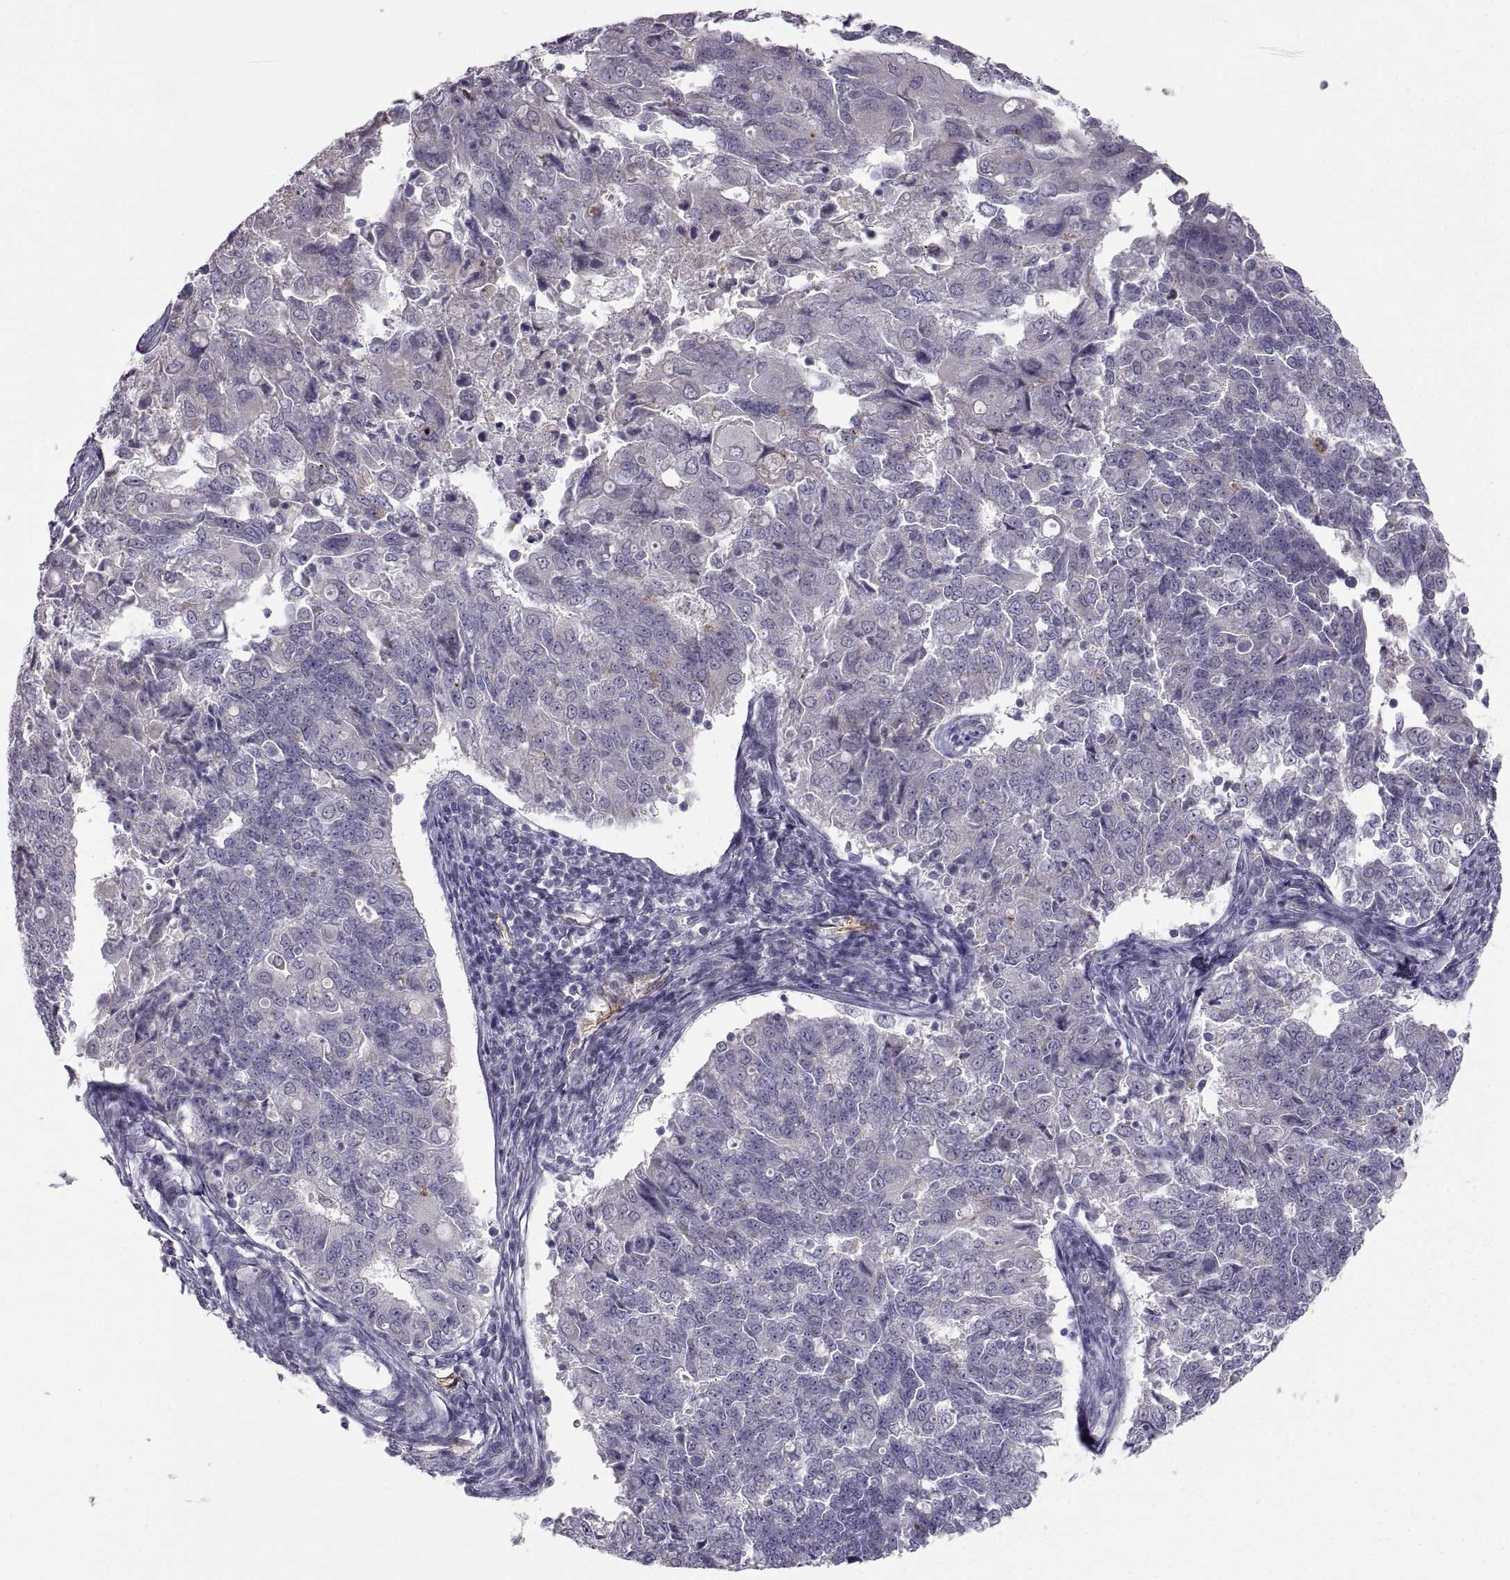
{"staining": {"intensity": "negative", "quantity": "none", "location": "none"}, "tissue": "endometrial cancer", "cell_type": "Tumor cells", "image_type": "cancer", "snomed": [{"axis": "morphology", "description": "Adenocarcinoma, NOS"}, {"axis": "topography", "description": "Endometrium"}], "caption": "An immunohistochemistry histopathology image of endometrial cancer (adenocarcinoma) is shown. There is no staining in tumor cells of endometrial cancer (adenocarcinoma).", "gene": "PGM5", "patient": {"sex": "female", "age": 43}}